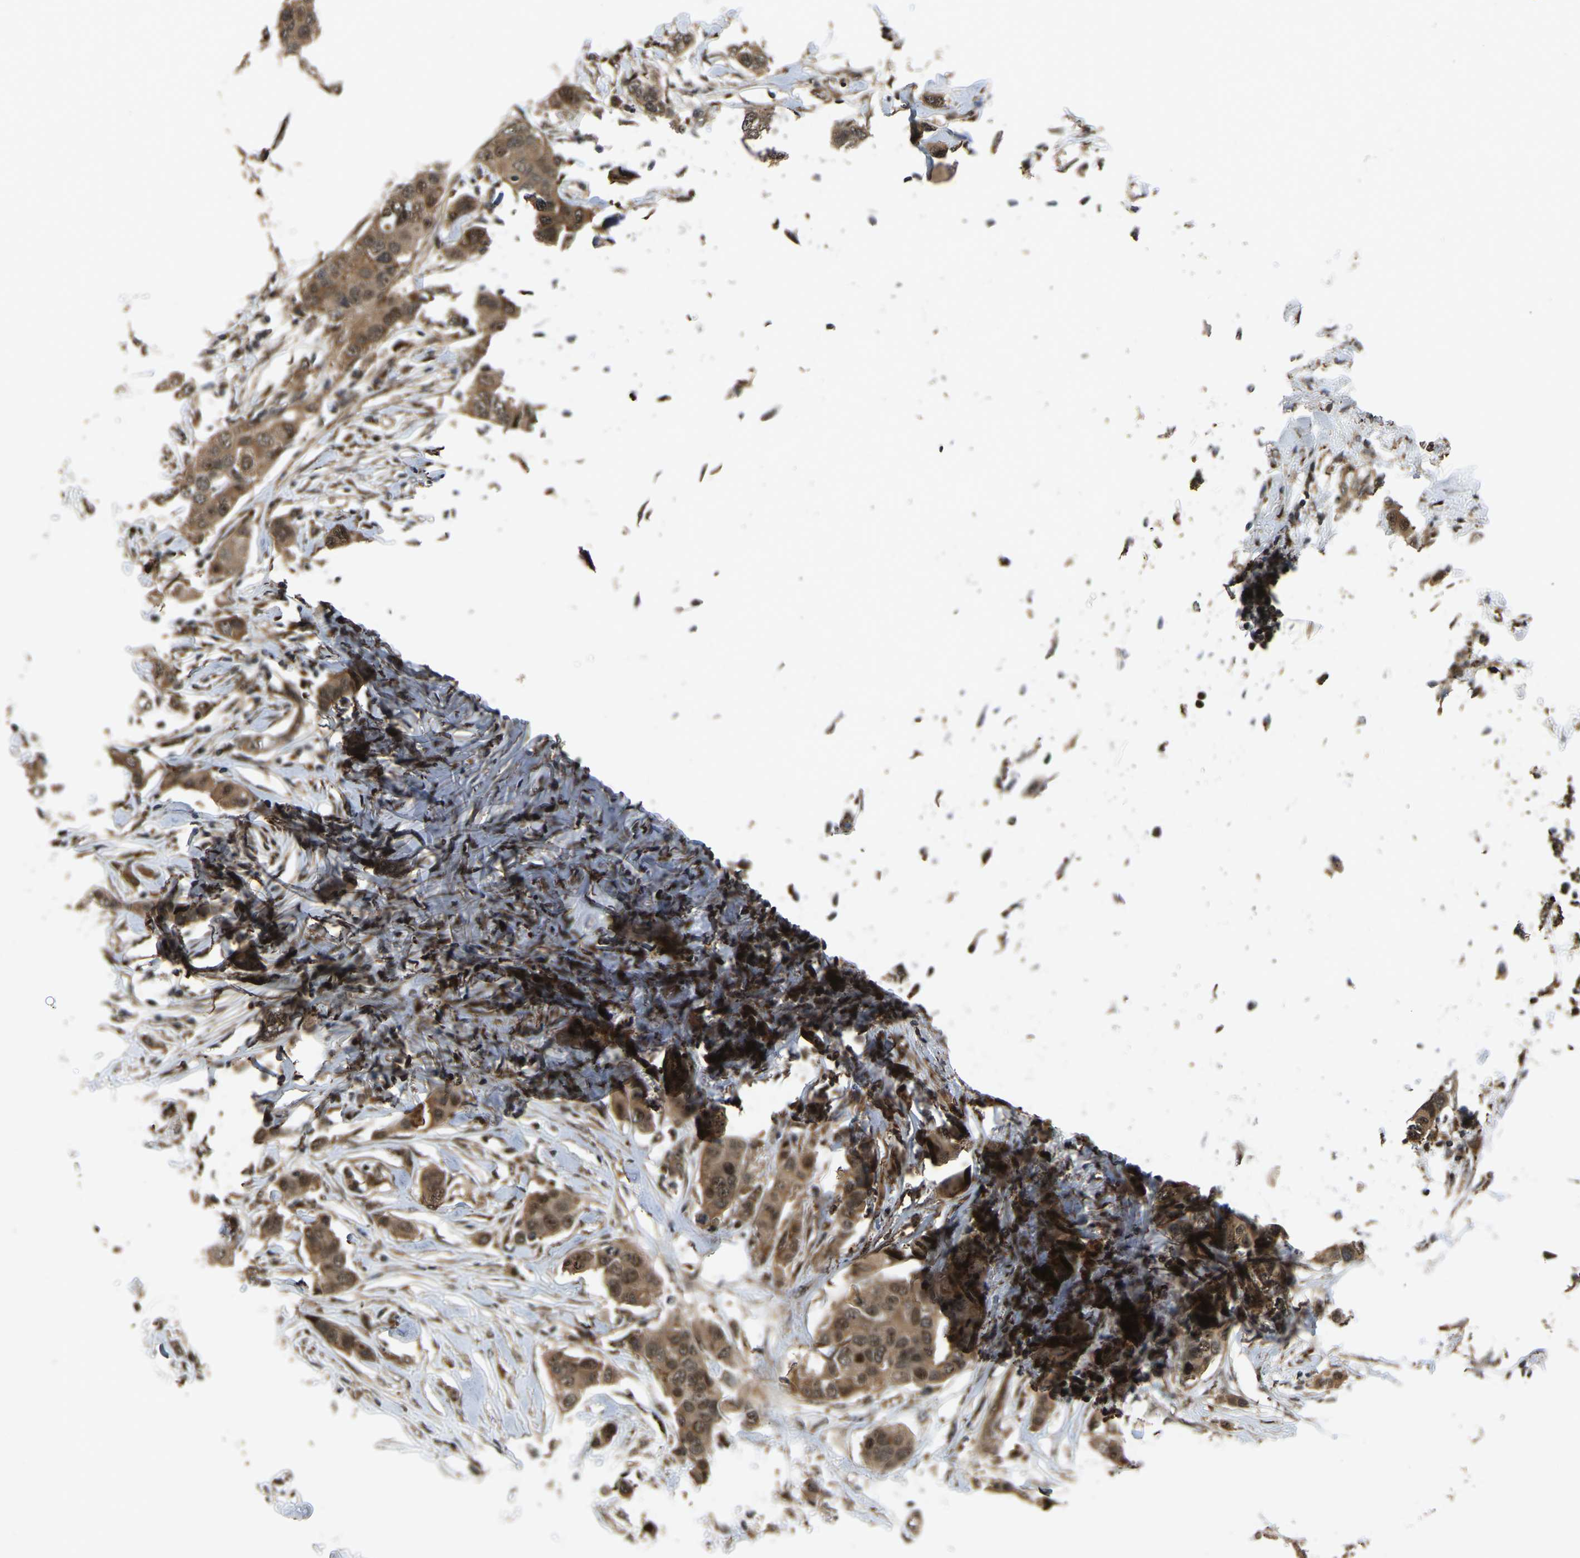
{"staining": {"intensity": "moderate", "quantity": ">75%", "location": "cytoplasmic/membranous,nuclear"}, "tissue": "breast cancer", "cell_type": "Tumor cells", "image_type": "cancer", "snomed": [{"axis": "morphology", "description": "Duct carcinoma"}, {"axis": "topography", "description": "Breast"}], "caption": "An IHC image of tumor tissue is shown. Protein staining in brown highlights moderate cytoplasmic/membranous and nuclear positivity in invasive ductal carcinoma (breast) within tumor cells. (brown staining indicates protein expression, while blue staining denotes nuclei).", "gene": "CIAO1", "patient": {"sex": "female", "age": 50}}